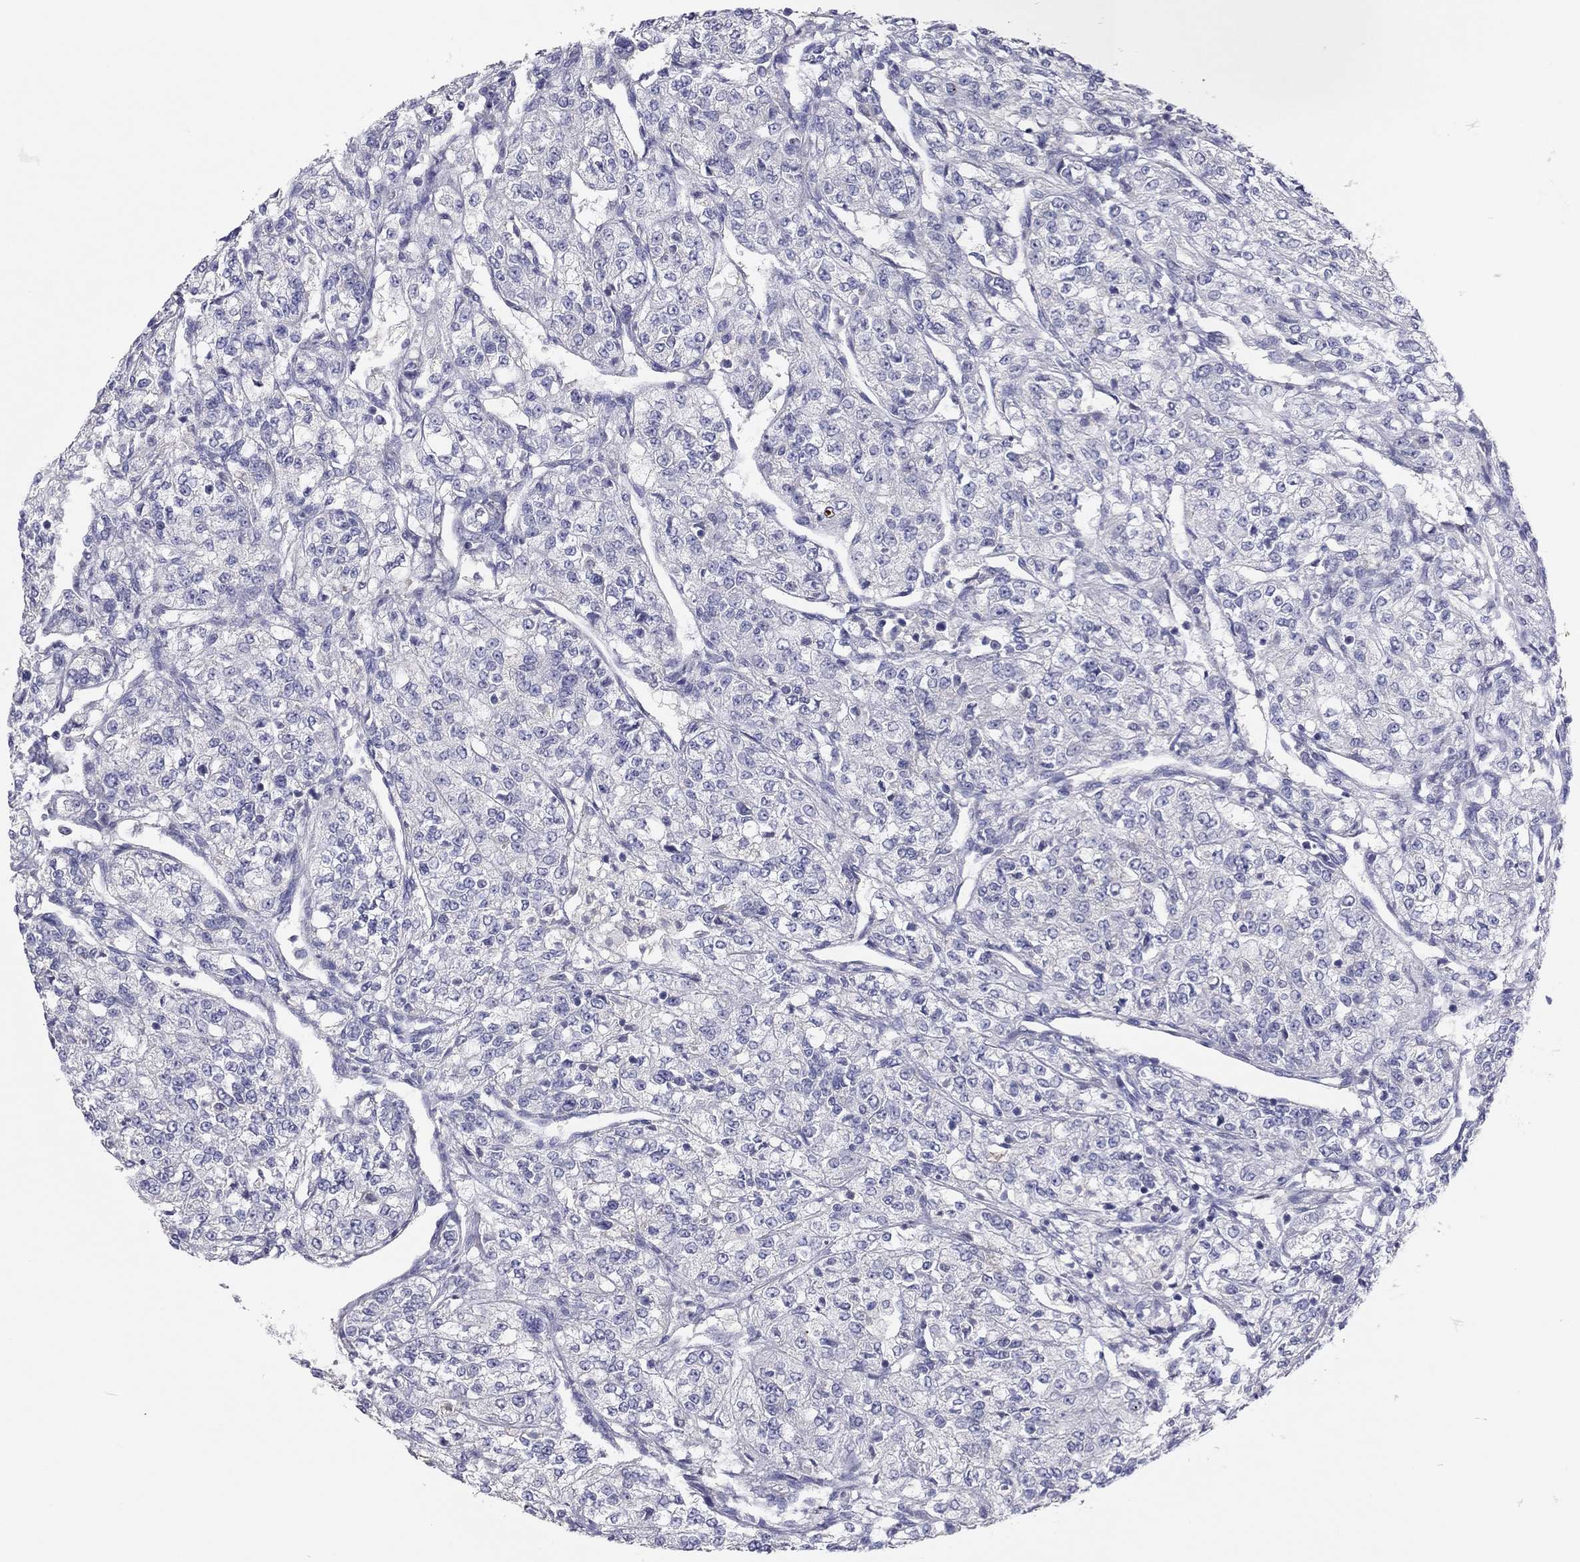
{"staining": {"intensity": "negative", "quantity": "none", "location": "none"}, "tissue": "renal cancer", "cell_type": "Tumor cells", "image_type": "cancer", "snomed": [{"axis": "morphology", "description": "Adenocarcinoma, NOS"}, {"axis": "topography", "description": "Kidney"}], "caption": "Tumor cells show no significant protein expression in adenocarcinoma (renal).", "gene": "GRK7", "patient": {"sex": "female", "age": 63}}